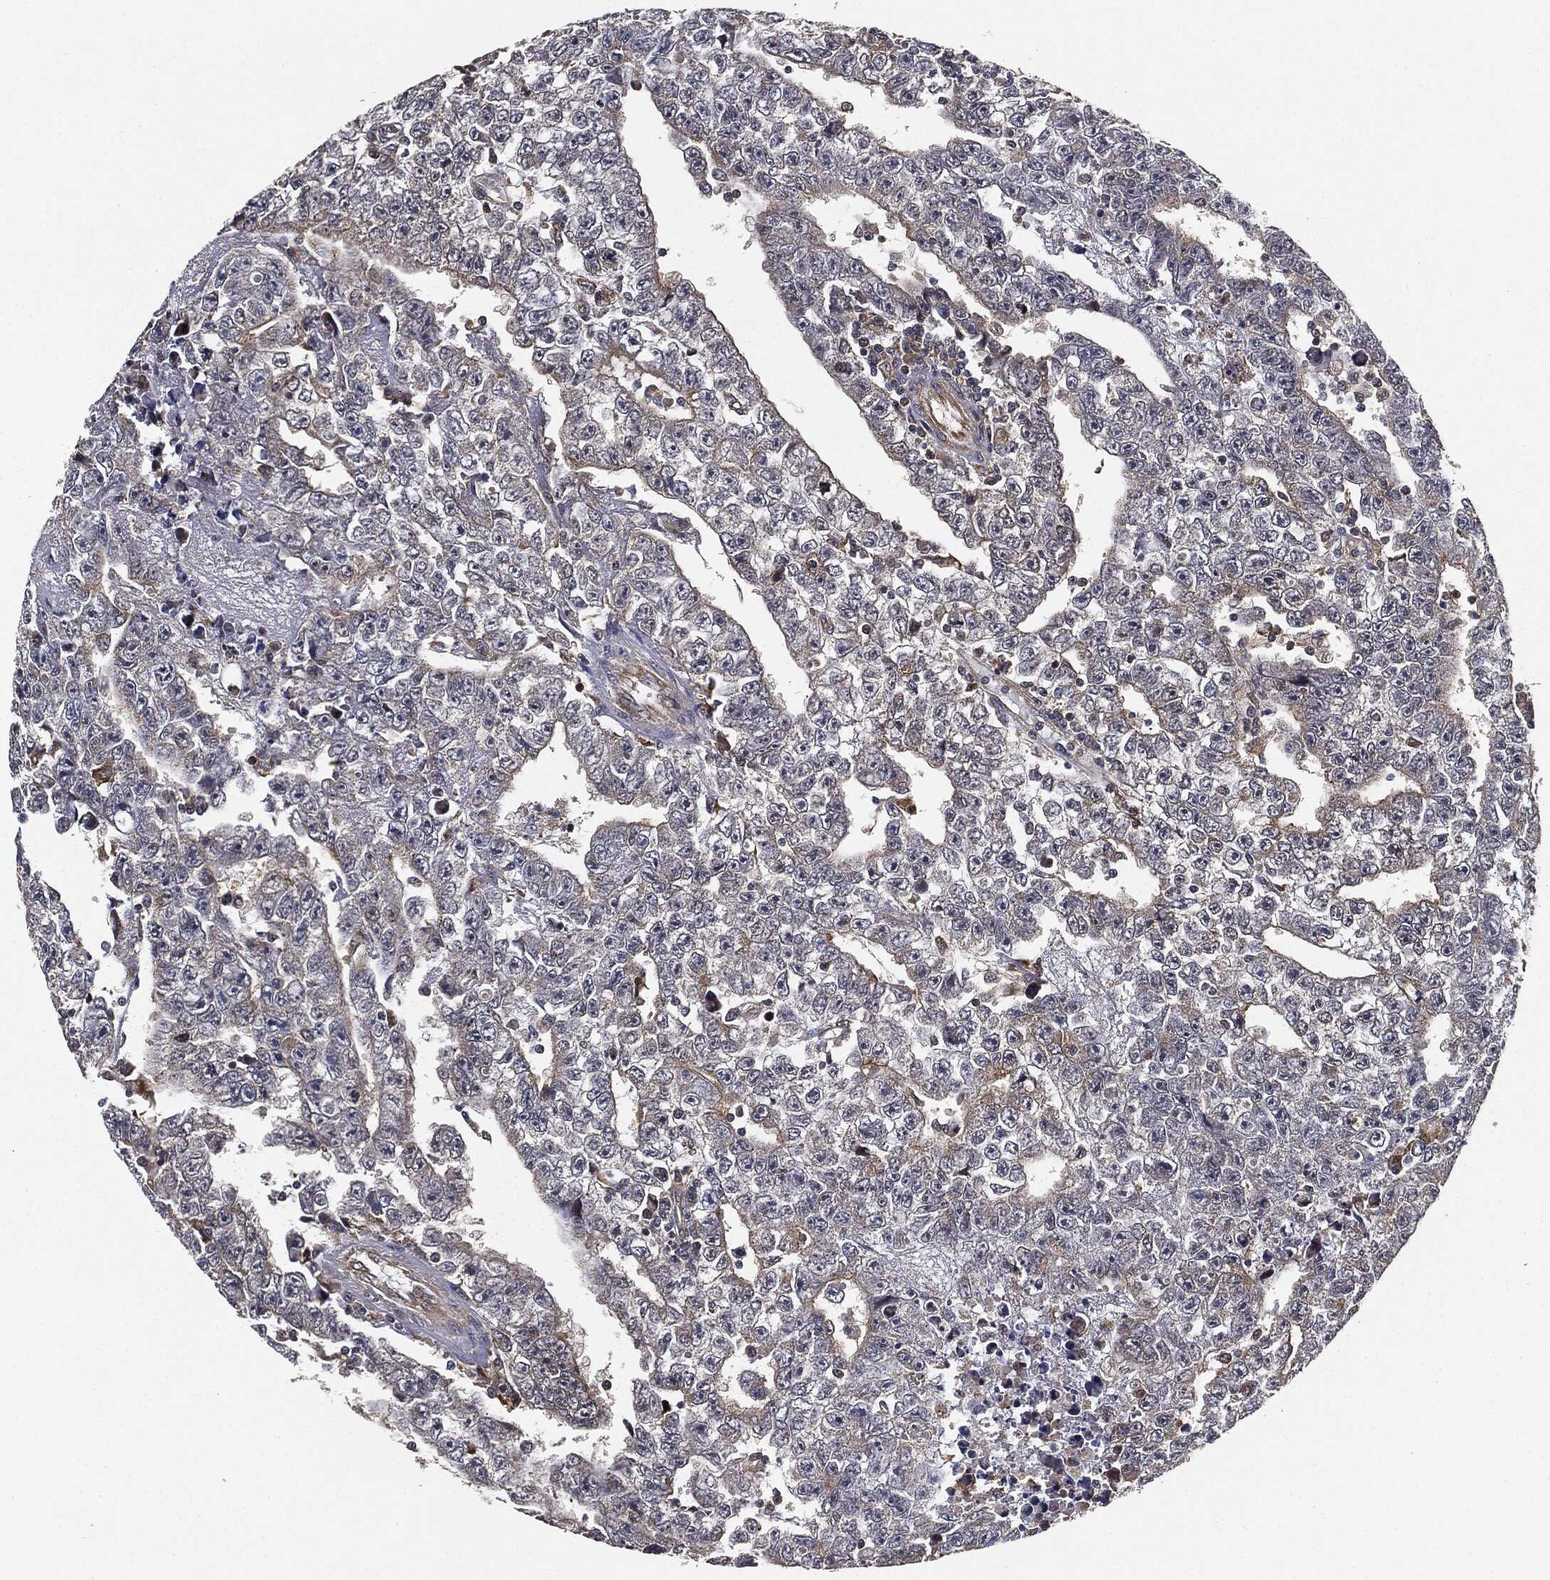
{"staining": {"intensity": "weak", "quantity": "<25%", "location": "cytoplasmic/membranous"}, "tissue": "testis cancer", "cell_type": "Tumor cells", "image_type": "cancer", "snomed": [{"axis": "morphology", "description": "Carcinoma, Embryonal, NOS"}, {"axis": "topography", "description": "Testis"}], "caption": "Immunohistochemistry histopathology image of neoplastic tissue: human testis cancer stained with DAB (3,3'-diaminobenzidine) demonstrates no significant protein positivity in tumor cells.", "gene": "MIER2", "patient": {"sex": "male", "age": 25}}